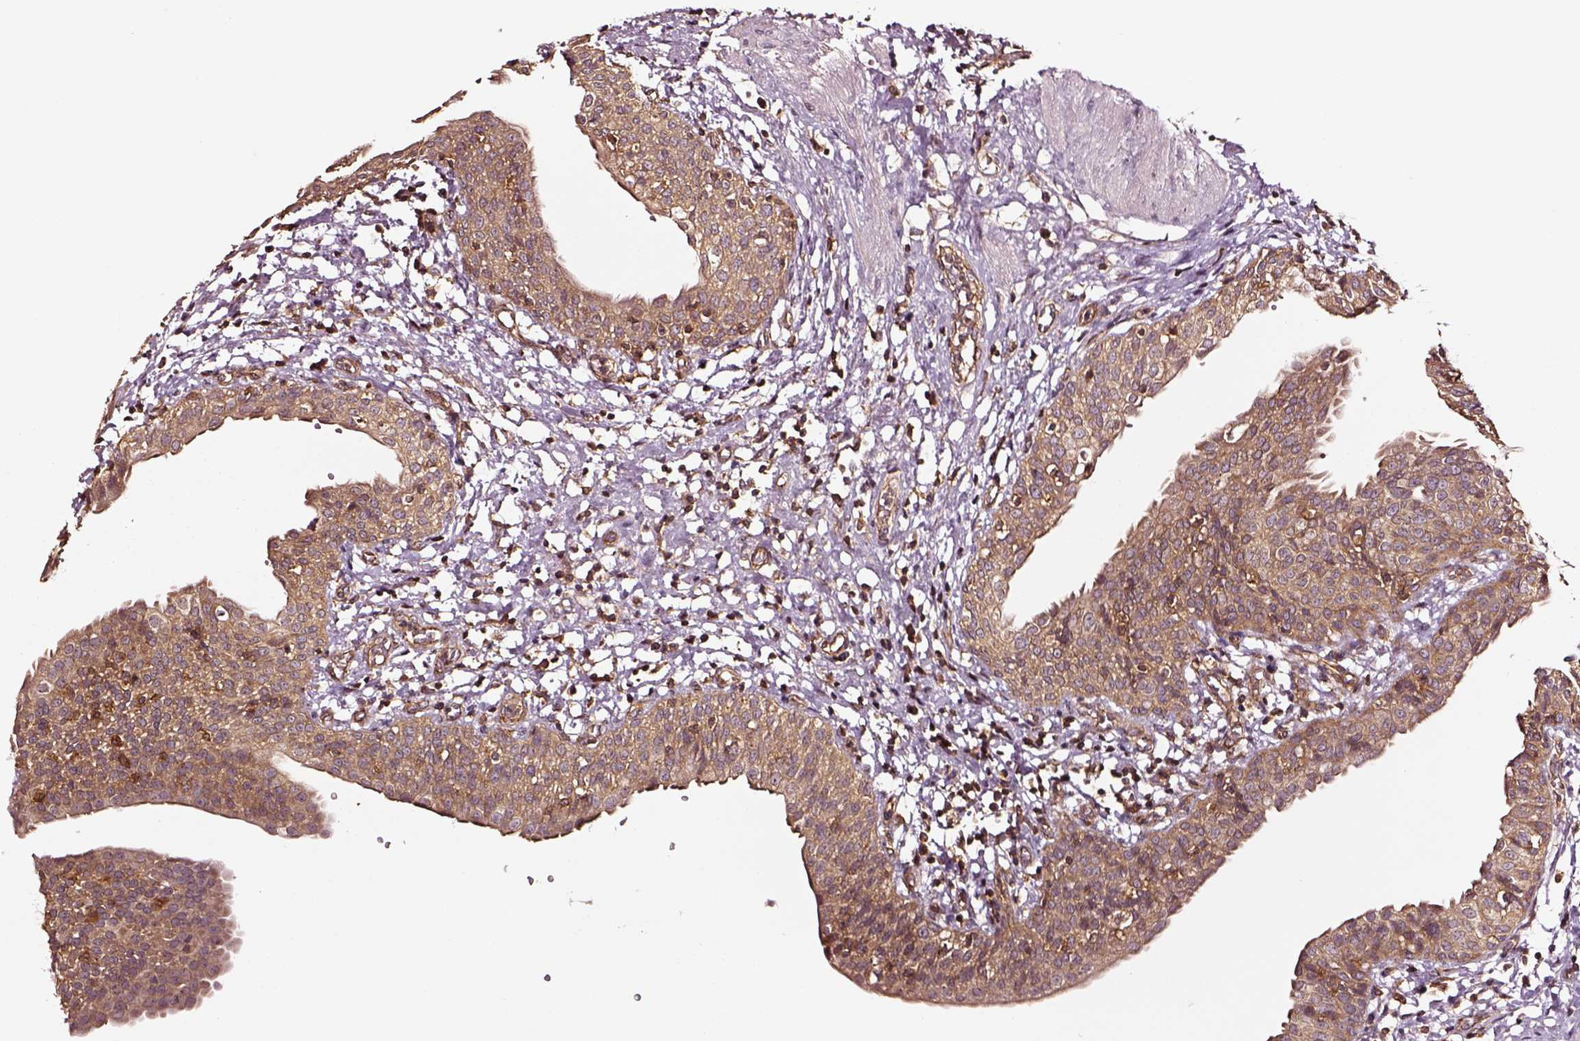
{"staining": {"intensity": "moderate", "quantity": ">75%", "location": "cytoplasmic/membranous"}, "tissue": "urinary bladder", "cell_type": "Urothelial cells", "image_type": "normal", "snomed": [{"axis": "morphology", "description": "Normal tissue, NOS"}, {"axis": "topography", "description": "Urinary bladder"}], "caption": "Immunohistochemical staining of unremarkable human urinary bladder reveals >75% levels of moderate cytoplasmic/membranous protein staining in approximately >75% of urothelial cells.", "gene": "RASSF5", "patient": {"sex": "male", "age": 55}}